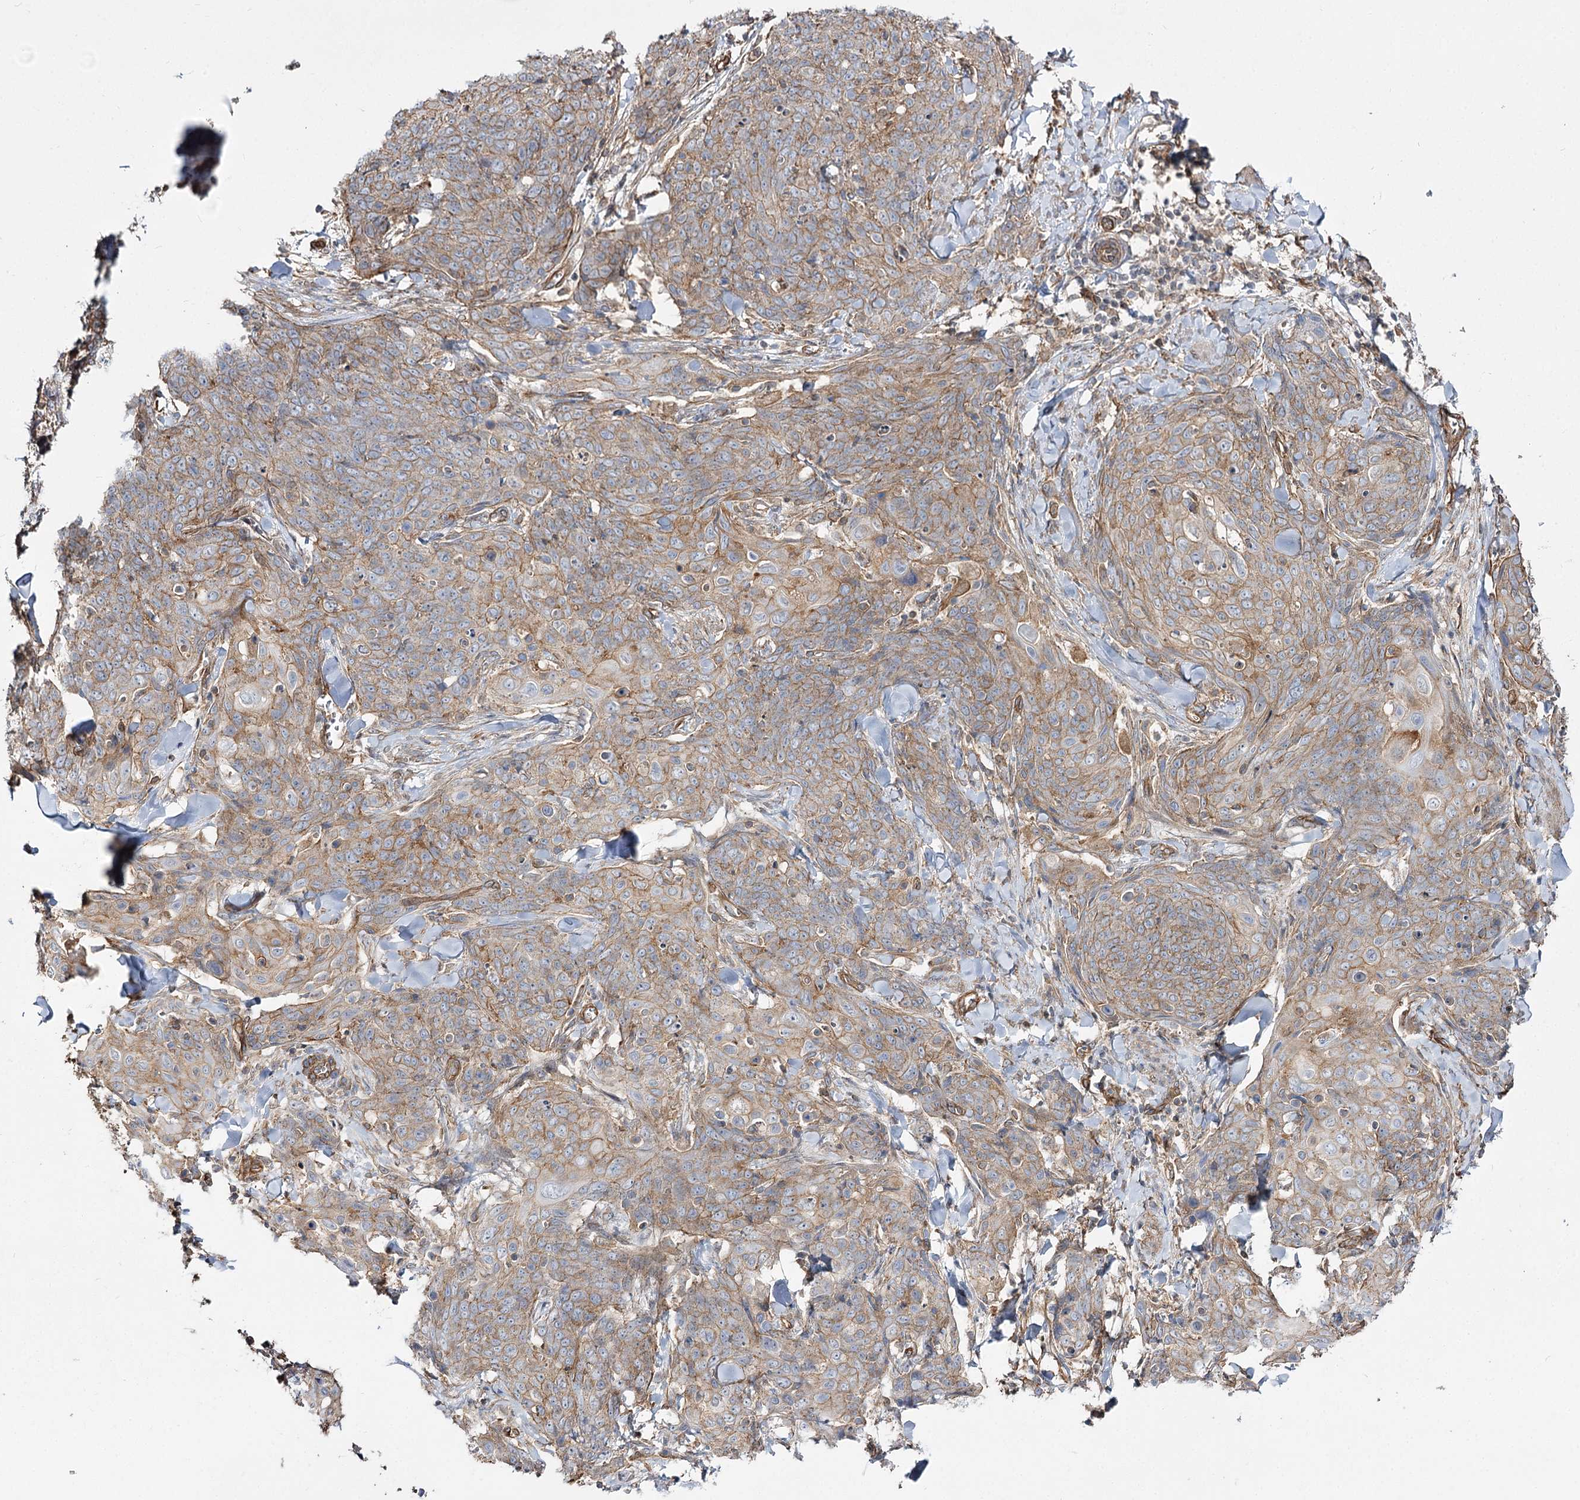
{"staining": {"intensity": "moderate", "quantity": "25%-75%", "location": "cytoplasmic/membranous"}, "tissue": "skin cancer", "cell_type": "Tumor cells", "image_type": "cancer", "snomed": [{"axis": "morphology", "description": "Squamous cell carcinoma, NOS"}, {"axis": "topography", "description": "Skin"}, {"axis": "topography", "description": "Vulva"}], "caption": "Protein staining of squamous cell carcinoma (skin) tissue shows moderate cytoplasmic/membranous staining in approximately 25%-75% of tumor cells.", "gene": "SH3BP5L", "patient": {"sex": "female", "age": 85}}